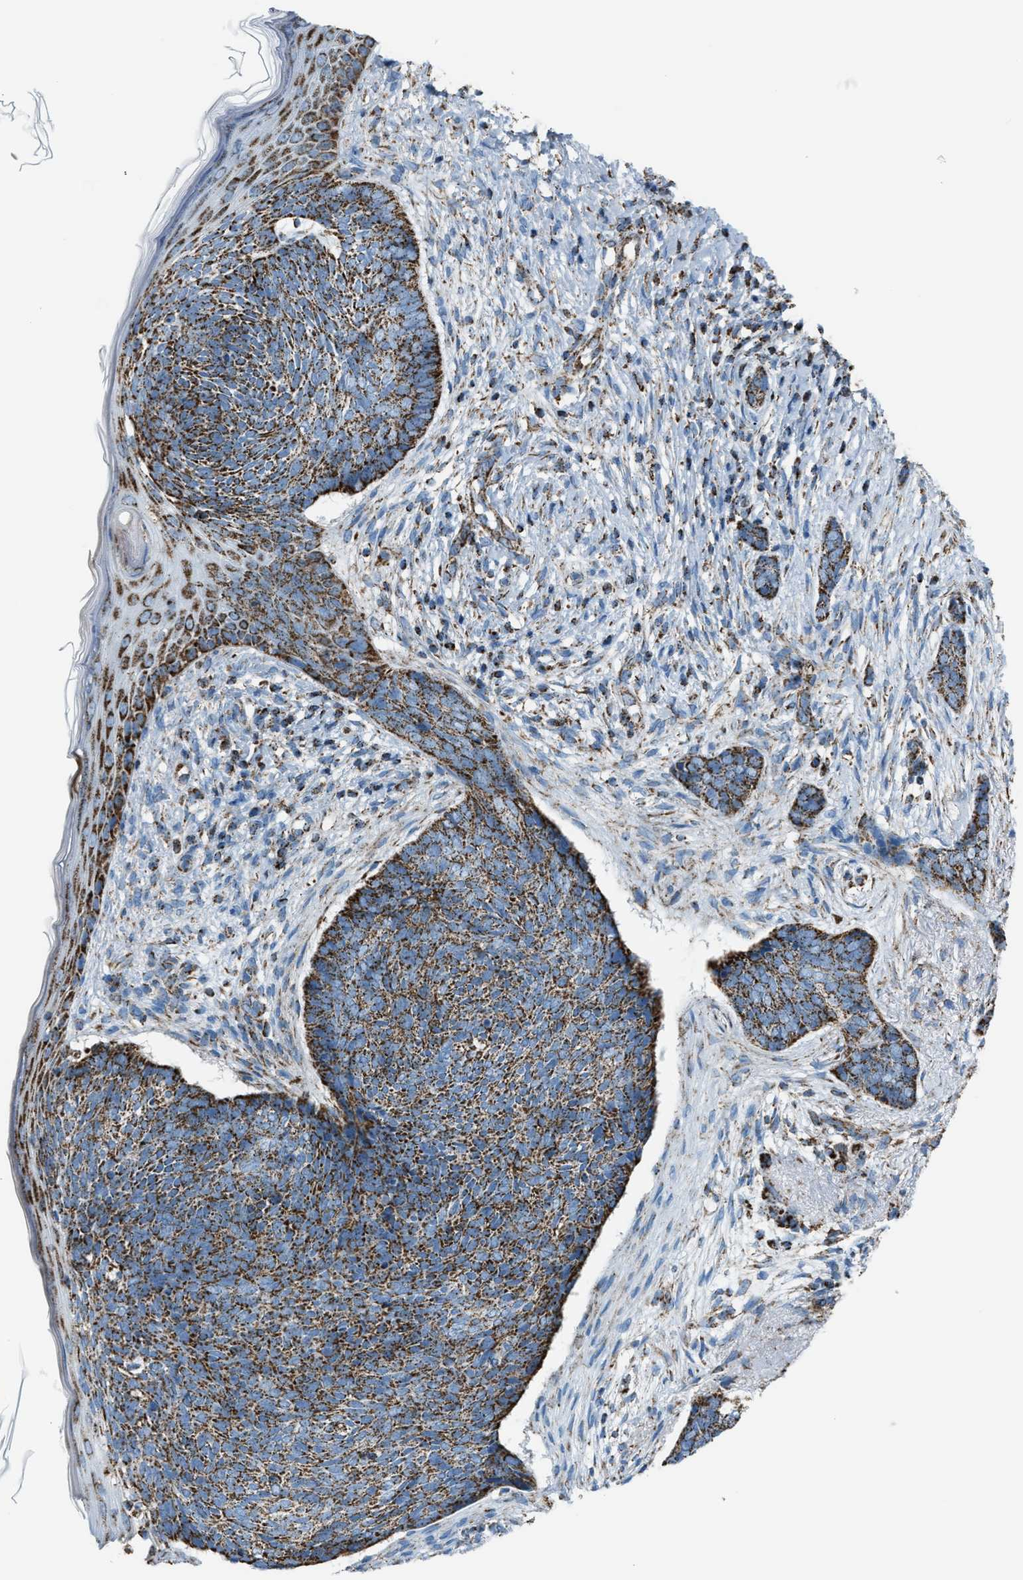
{"staining": {"intensity": "strong", "quantity": ">75%", "location": "cytoplasmic/membranous"}, "tissue": "skin cancer", "cell_type": "Tumor cells", "image_type": "cancer", "snomed": [{"axis": "morphology", "description": "Basal cell carcinoma"}, {"axis": "topography", "description": "Skin"}], "caption": "Immunohistochemical staining of skin cancer (basal cell carcinoma) exhibits high levels of strong cytoplasmic/membranous staining in approximately >75% of tumor cells.", "gene": "MDH2", "patient": {"sex": "female", "age": 84}}